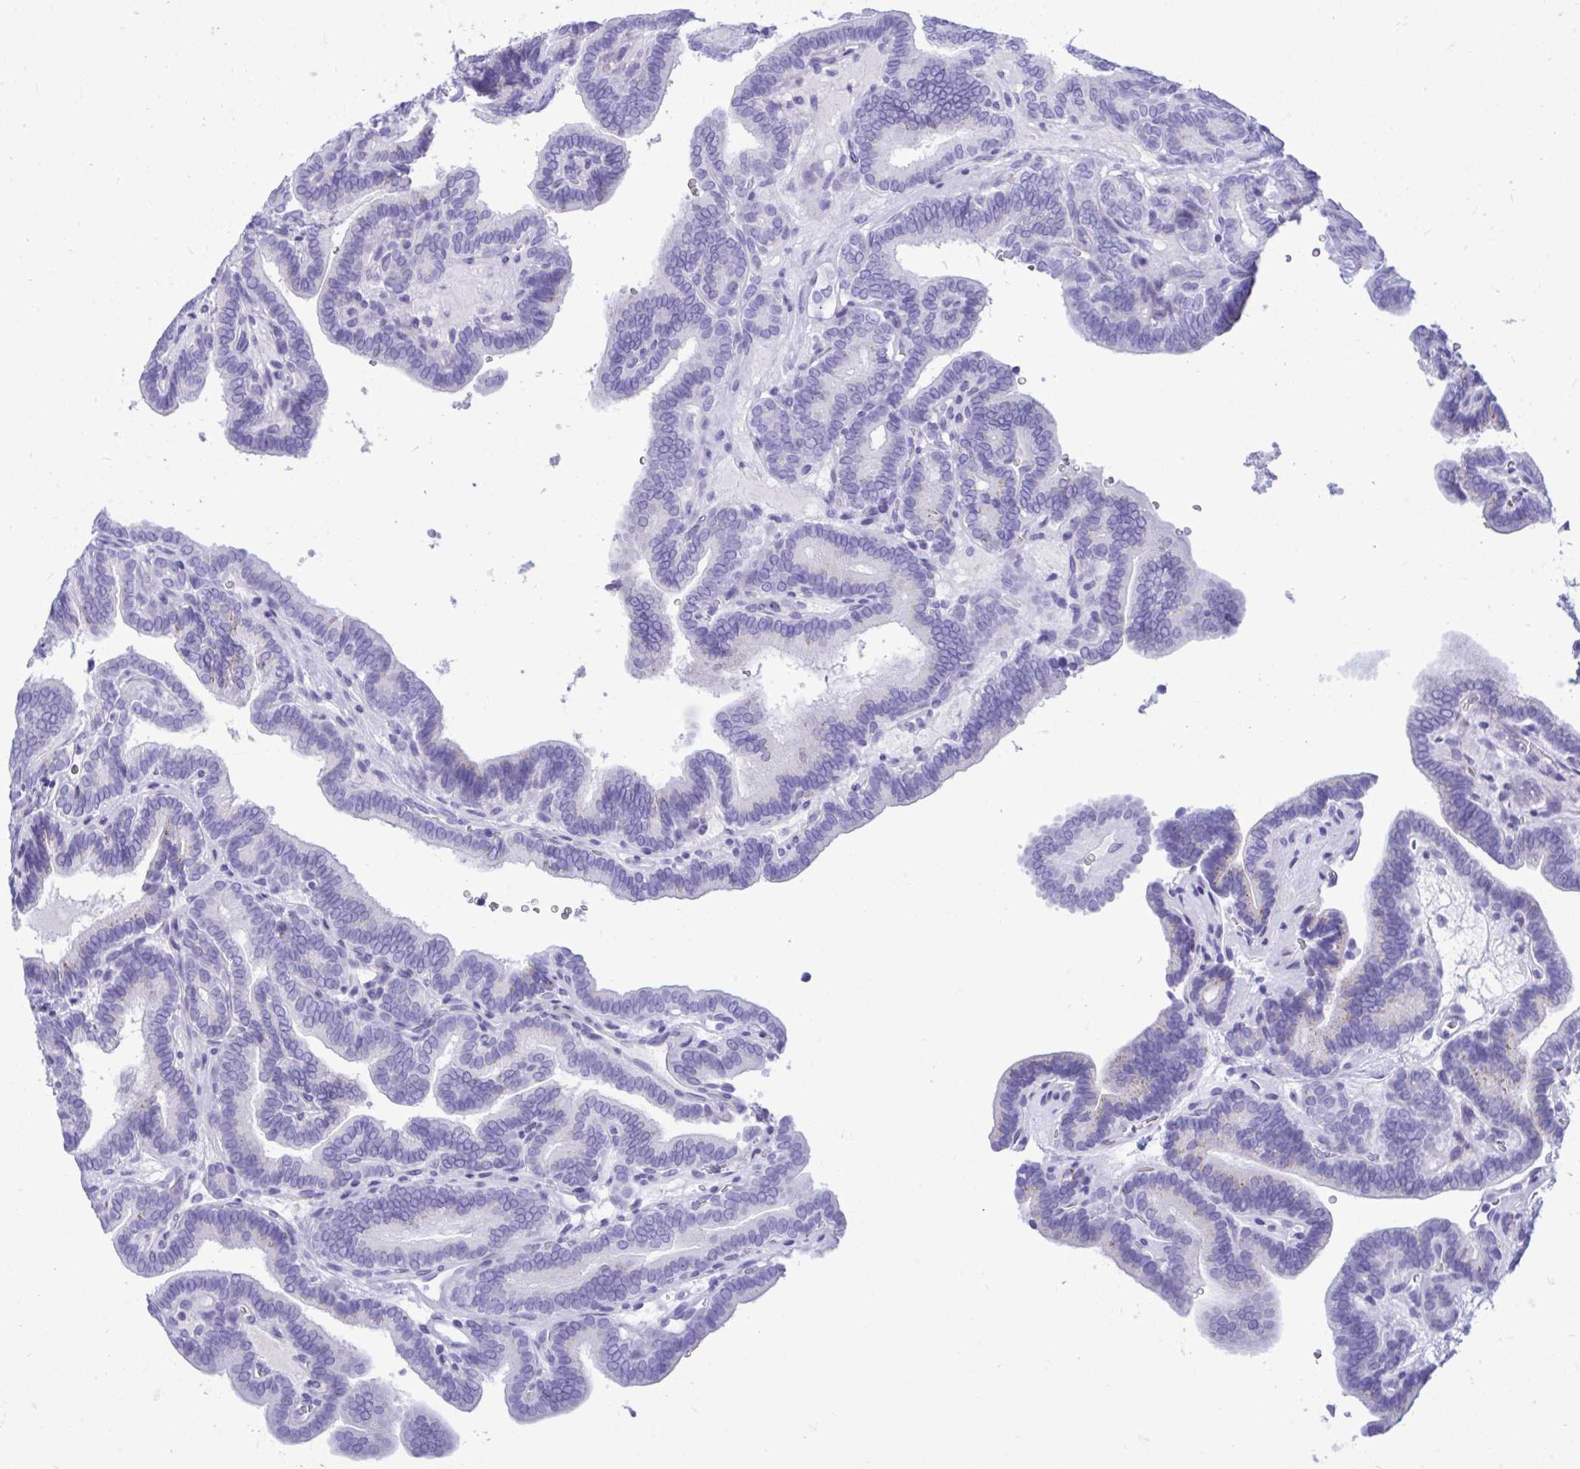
{"staining": {"intensity": "negative", "quantity": "none", "location": "none"}, "tissue": "thyroid cancer", "cell_type": "Tumor cells", "image_type": "cancer", "snomed": [{"axis": "morphology", "description": "Papillary adenocarcinoma, NOS"}, {"axis": "topography", "description": "Thyroid gland"}], "caption": "Immunohistochemical staining of thyroid papillary adenocarcinoma shows no significant expression in tumor cells.", "gene": "ANKDD1B", "patient": {"sex": "female", "age": 21}}